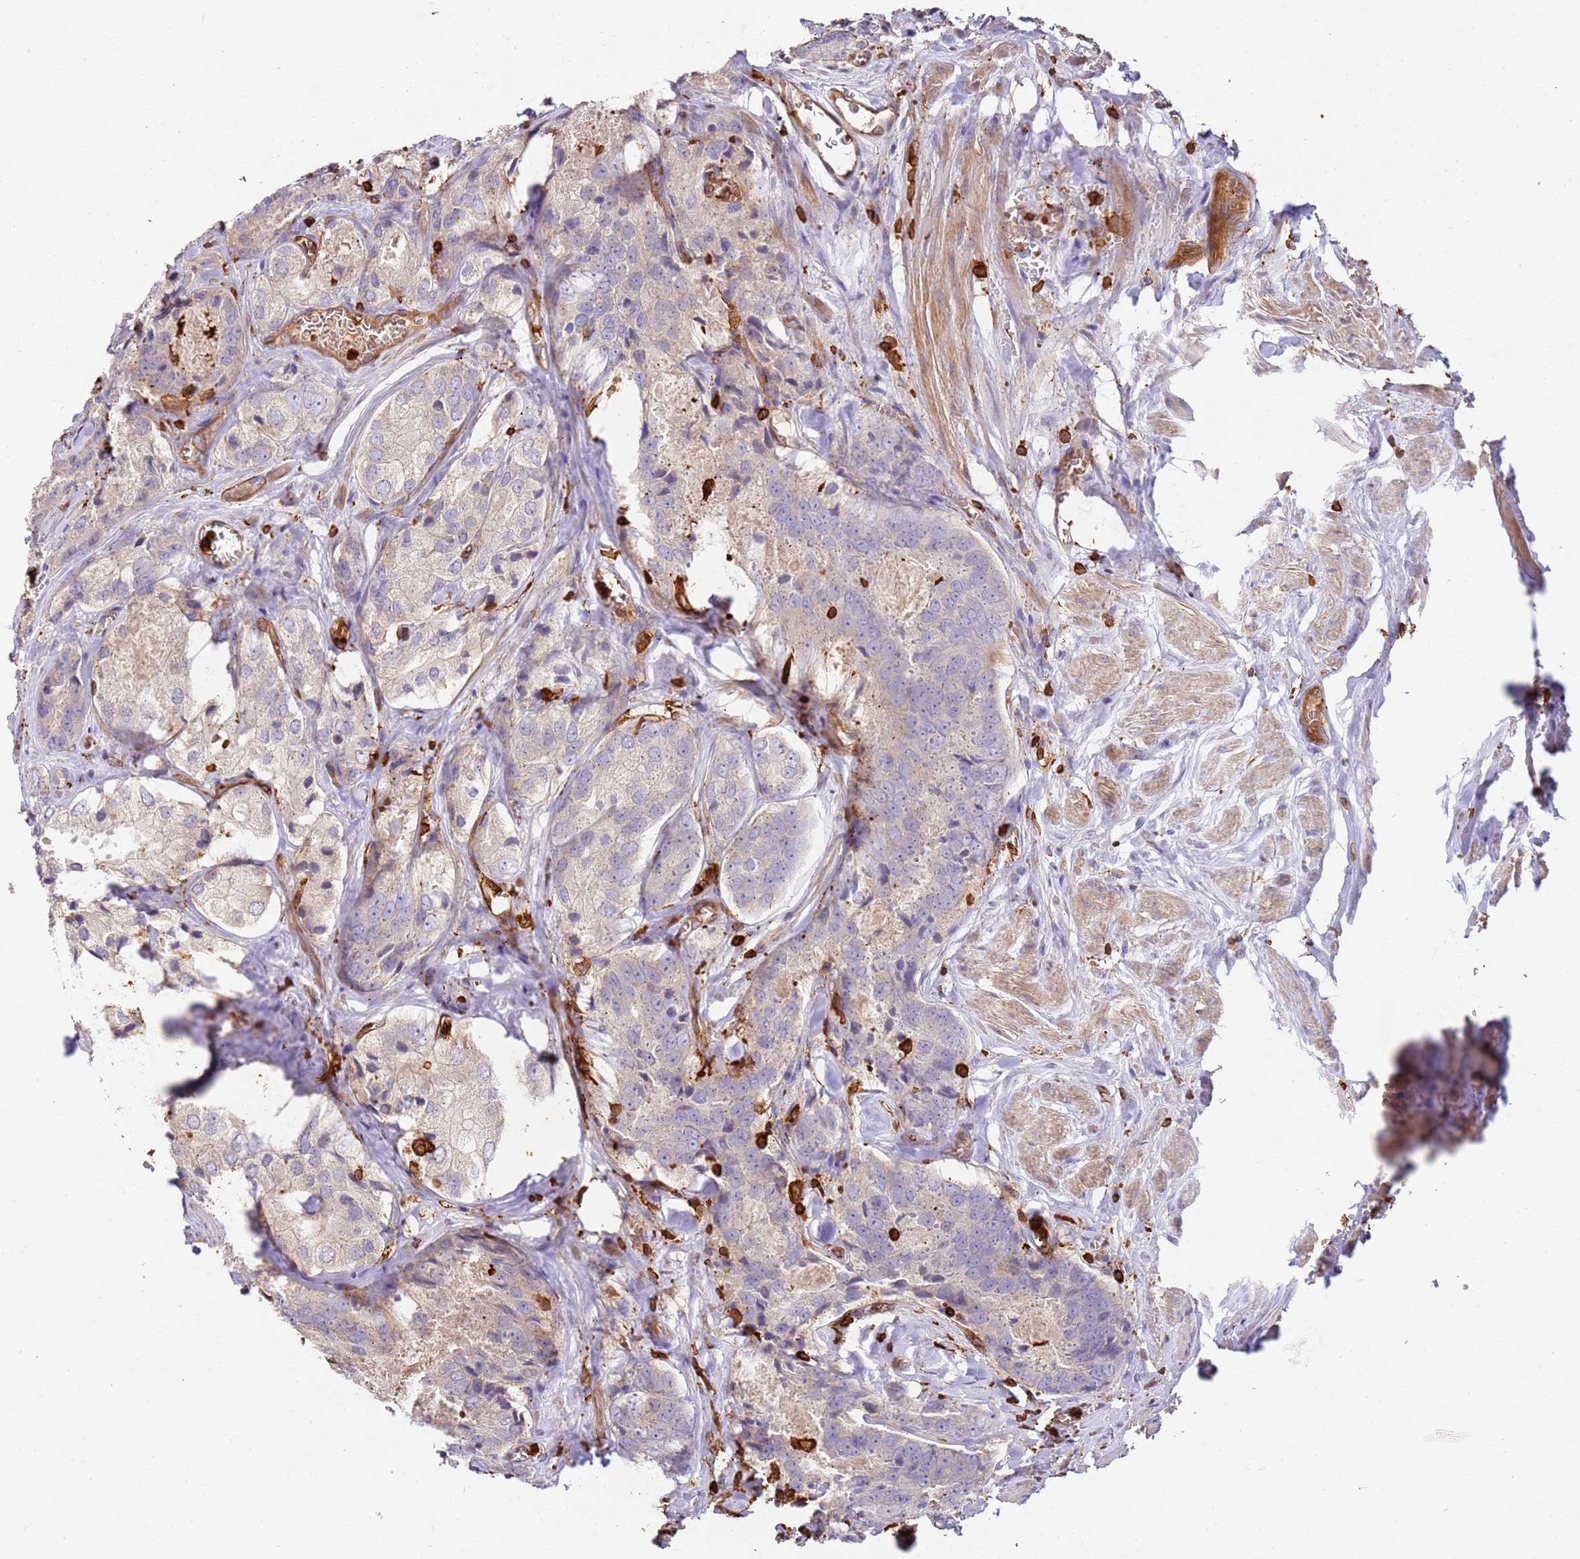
{"staining": {"intensity": "weak", "quantity": "<25%", "location": "cytoplasmic/membranous"}, "tissue": "prostate cancer", "cell_type": "Tumor cells", "image_type": "cancer", "snomed": [{"axis": "morphology", "description": "Adenocarcinoma, Low grade"}, {"axis": "topography", "description": "Prostate"}], "caption": "Immunohistochemistry of prostate cancer reveals no staining in tumor cells. Nuclei are stained in blue.", "gene": "OR6P1", "patient": {"sex": "male", "age": 68}}